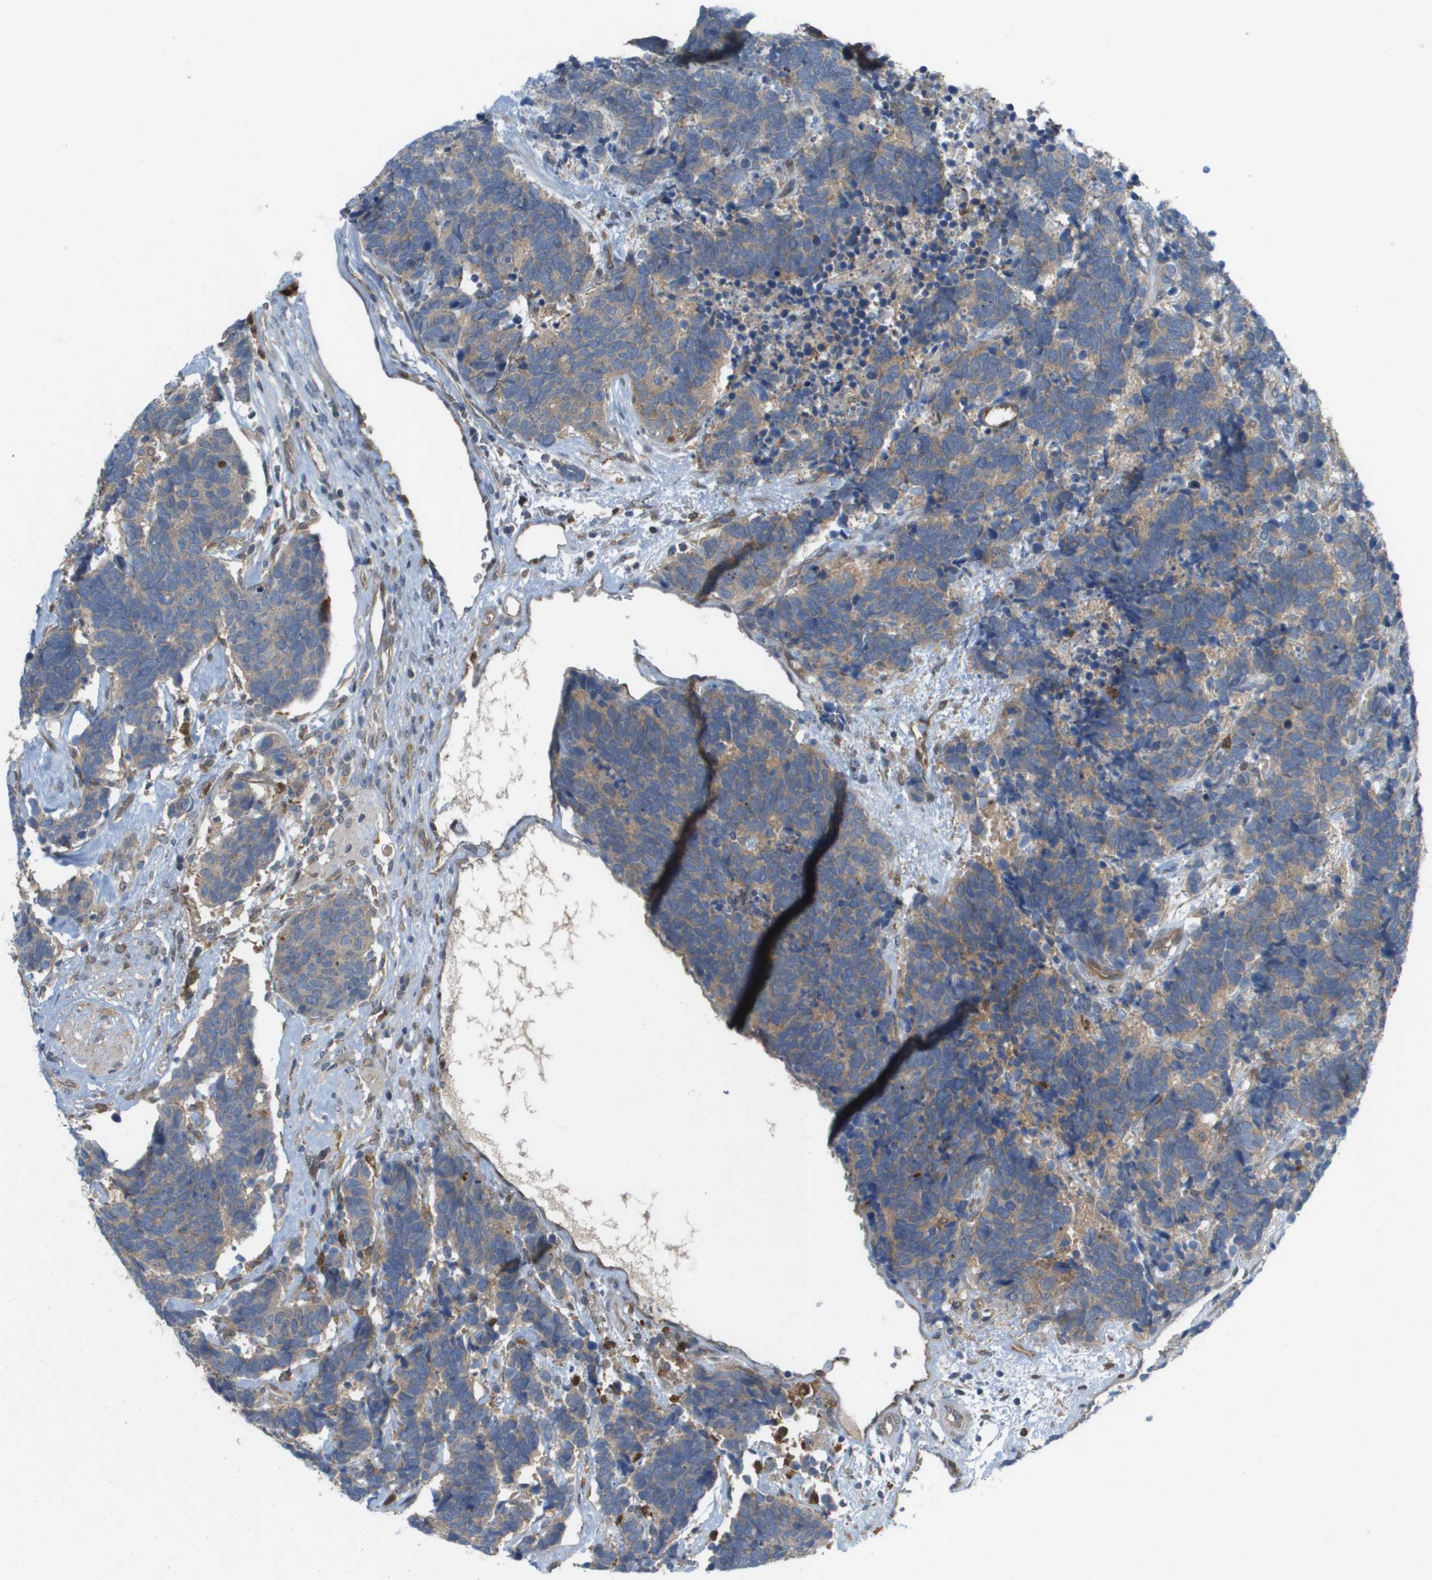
{"staining": {"intensity": "weak", "quantity": ">75%", "location": "cytoplasmic/membranous"}, "tissue": "carcinoid", "cell_type": "Tumor cells", "image_type": "cancer", "snomed": [{"axis": "morphology", "description": "Carcinoma, NOS"}, {"axis": "morphology", "description": "Carcinoid, malignant, NOS"}, {"axis": "topography", "description": "Urinary bladder"}], "caption": "This histopathology image demonstrates immunohistochemistry staining of carcinoma, with low weak cytoplasmic/membranous expression in about >75% of tumor cells.", "gene": "PALD1", "patient": {"sex": "male", "age": 57}}